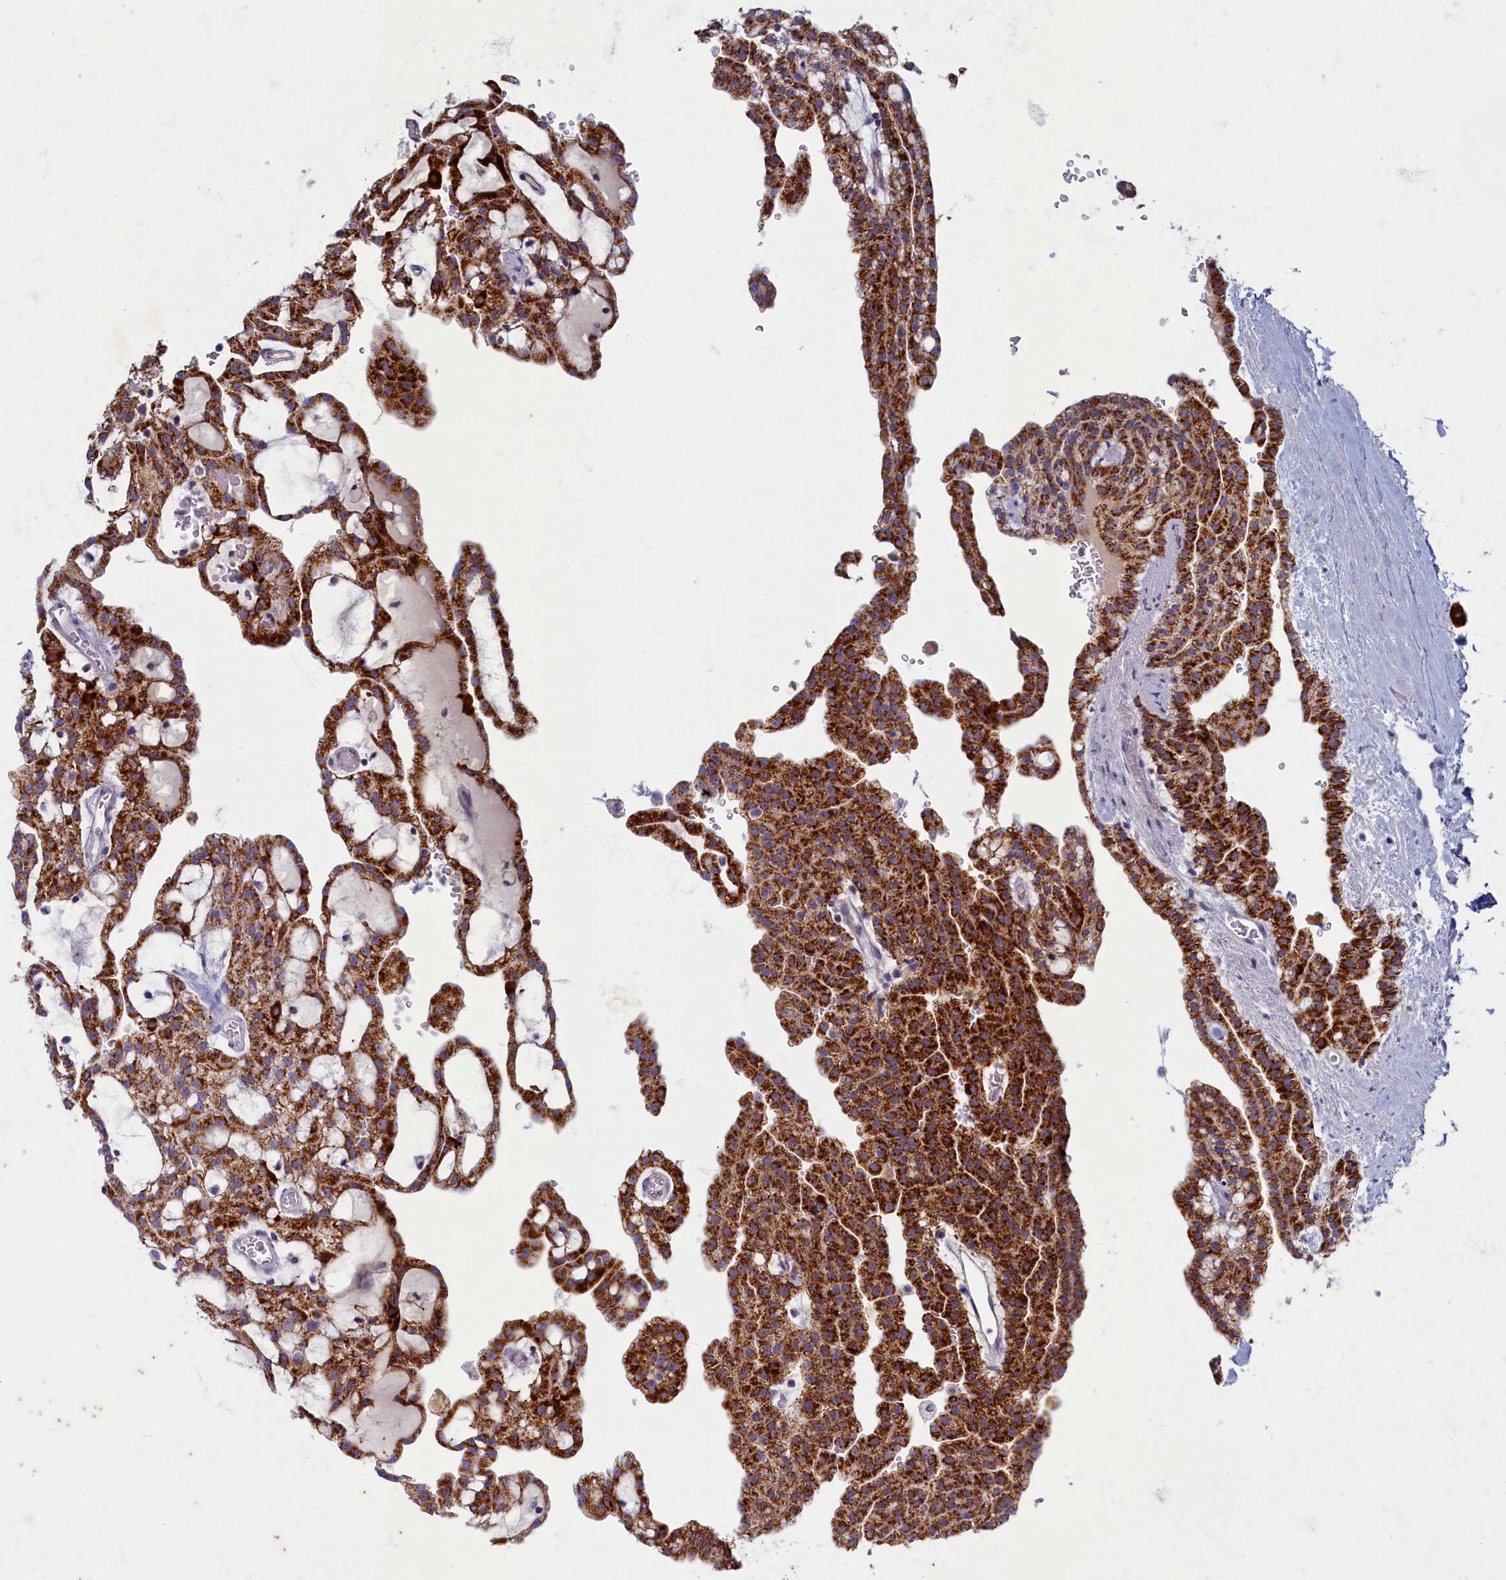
{"staining": {"intensity": "strong", "quantity": ">75%", "location": "cytoplasmic/membranous"}, "tissue": "renal cancer", "cell_type": "Tumor cells", "image_type": "cancer", "snomed": [{"axis": "morphology", "description": "Adenocarcinoma, NOS"}, {"axis": "topography", "description": "Kidney"}], "caption": "Renal cancer (adenocarcinoma) stained with a protein marker displays strong staining in tumor cells.", "gene": "OCIAD2", "patient": {"sex": "male", "age": 63}}